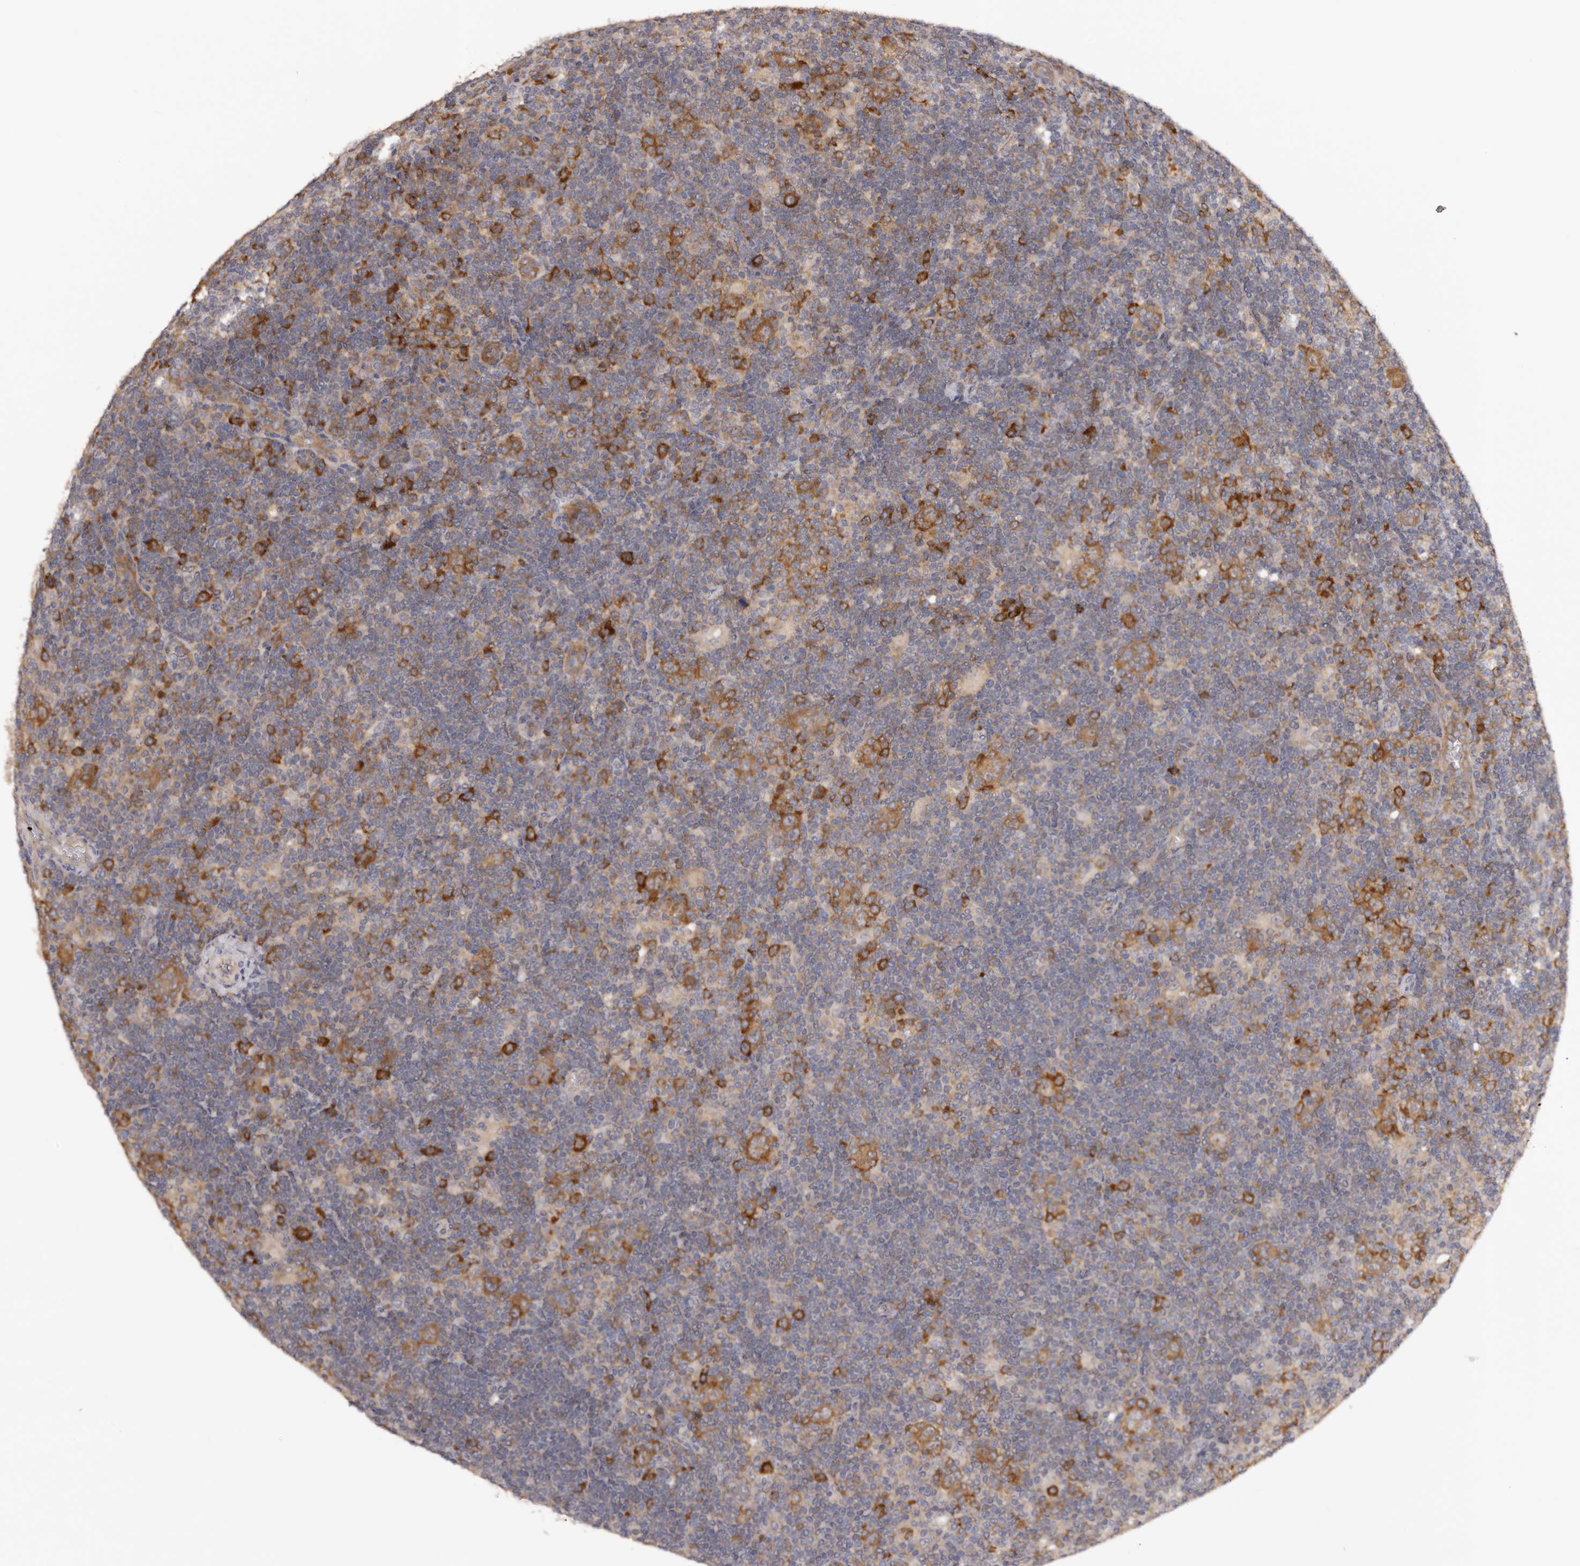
{"staining": {"intensity": "moderate", "quantity": ">75%", "location": "cytoplasmic/membranous"}, "tissue": "lymphoma", "cell_type": "Tumor cells", "image_type": "cancer", "snomed": [{"axis": "morphology", "description": "Hodgkin's disease, NOS"}, {"axis": "topography", "description": "Lymph node"}], "caption": "Lymphoma stained with DAB immunohistochemistry exhibits medium levels of moderate cytoplasmic/membranous positivity in about >75% of tumor cells.", "gene": "LTV1", "patient": {"sex": "female", "age": 57}}